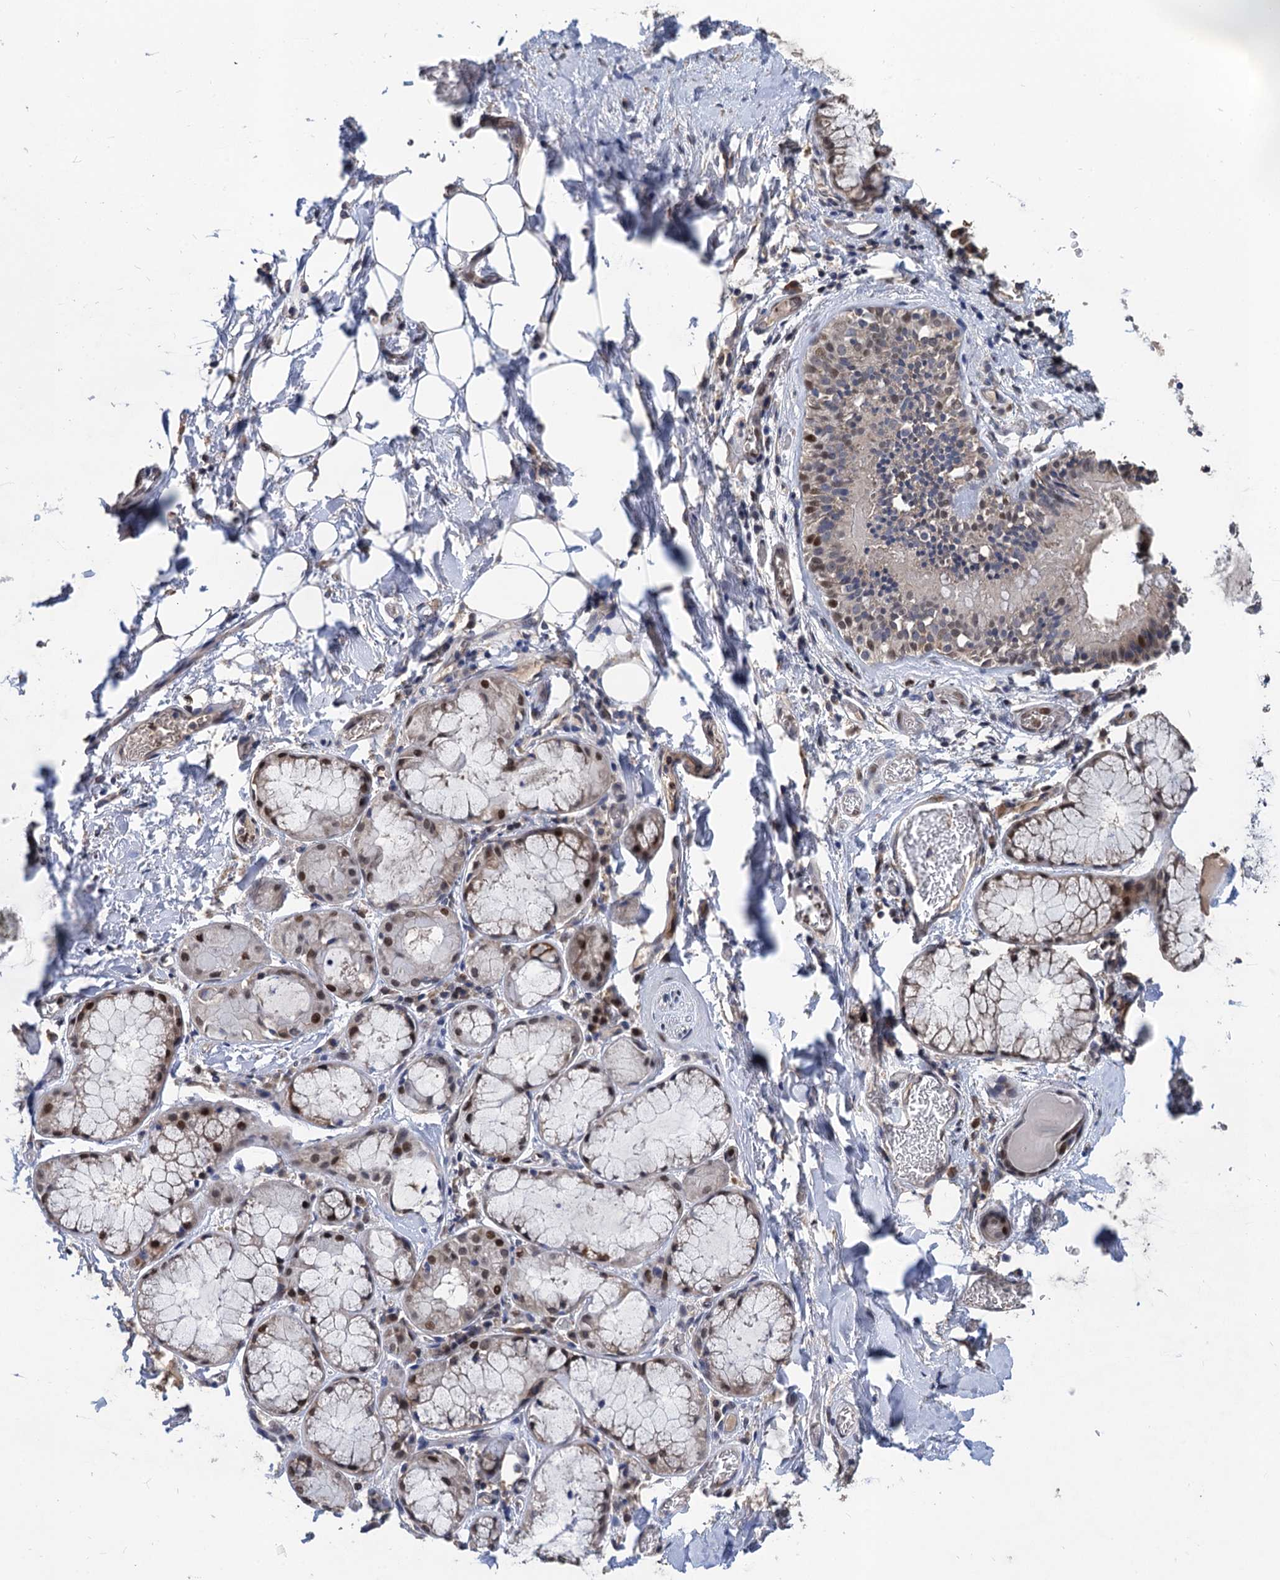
{"staining": {"intensity": "moderate", "quantity": ">75%", "location": "nuclear"}, "tissue": "adipose tissue", "cell_type": "Adipocytes", "image_type": "normal", "snomed": [{"axis": "morphology", "description": "Normal tissue, NOS"}, {"axis": "topography", "description": "Lymph node"}, {"axis": "topography", "description": "Cartilage tissue"}, {"axis": "topography", "description": "Bronchus"}], "caption": "Protein staining displays moderate nuclear expression in approximately >75% of adipocytes in unremarkable adipose tissue.", "gene": "TSEN34", "patient": {"sex": "male", "age": 63}}